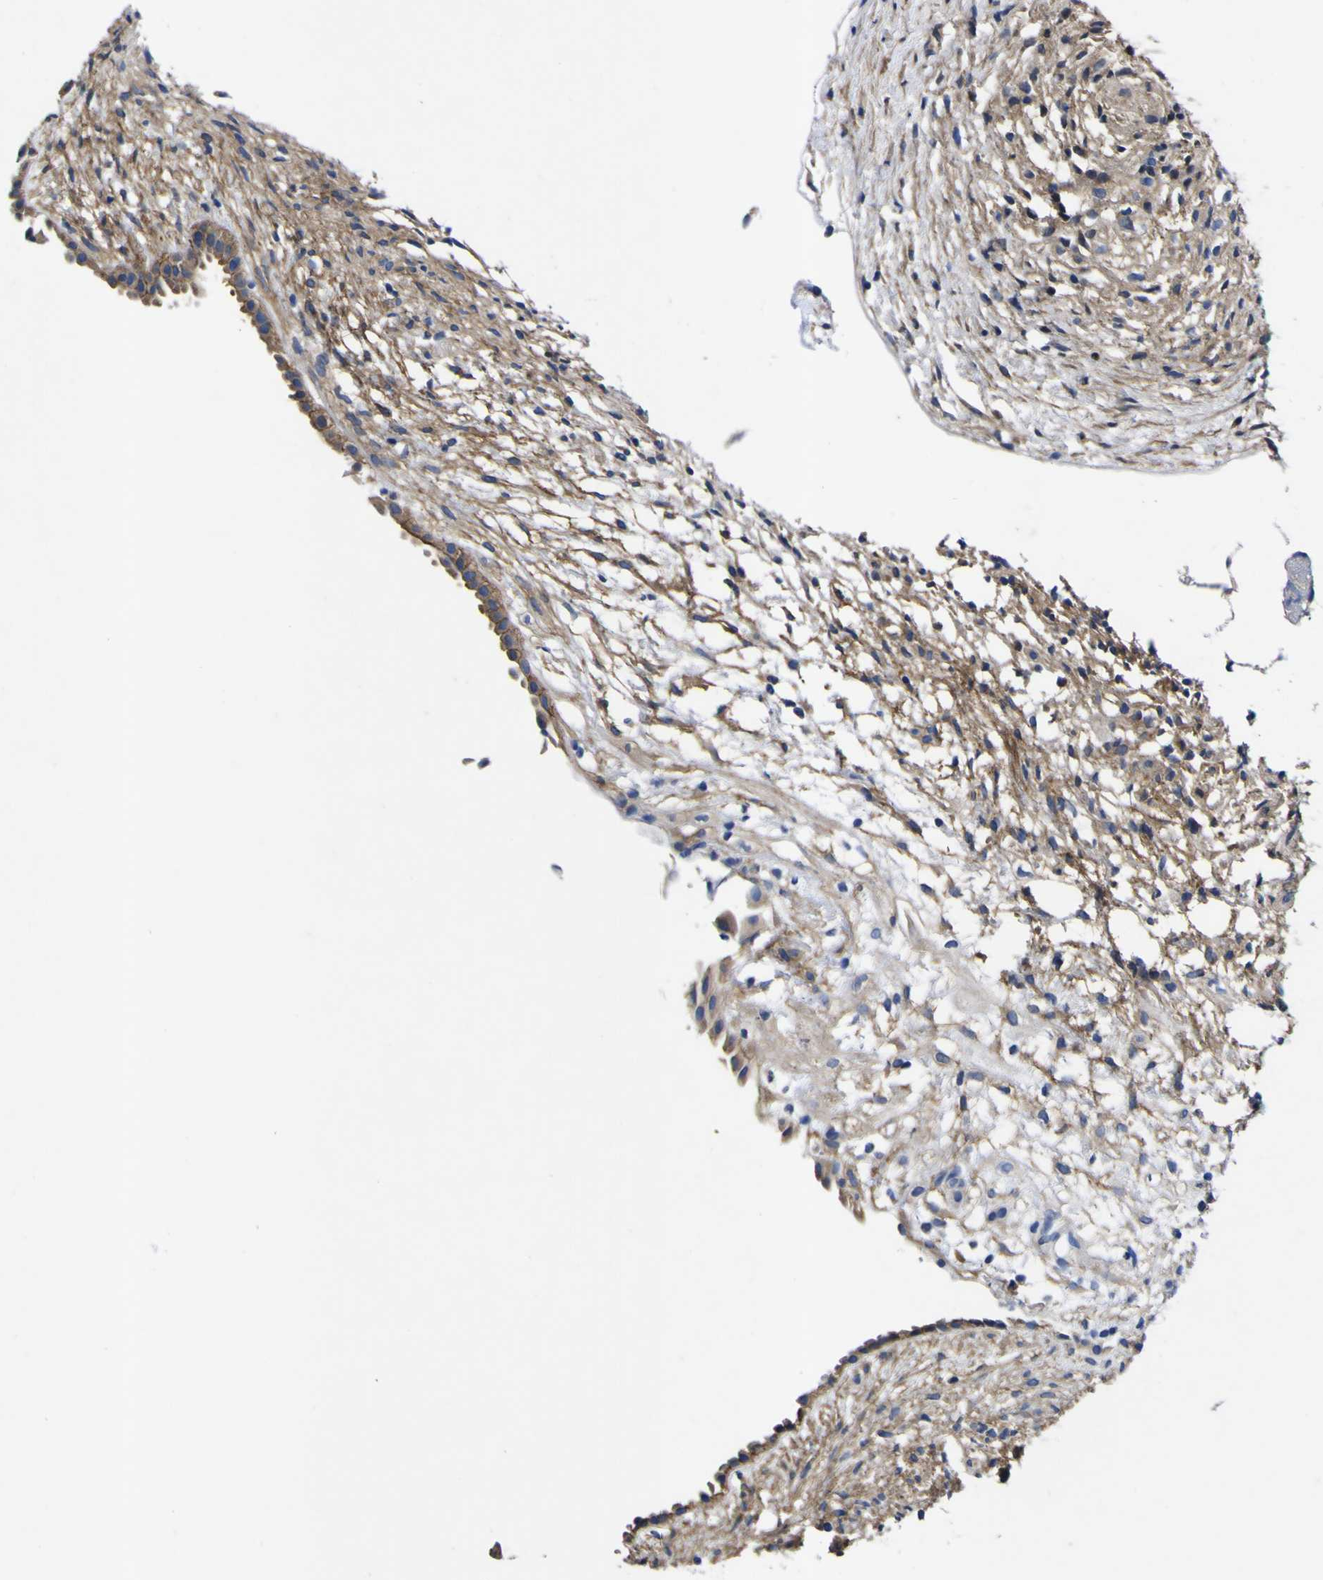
{"staining": {"intensity": "moderate", "quantity": "<25%", "location": "cytoplasmic/membranous"}, "tissue": "ovary", "cell_type": "Ovarian stroma cells", "image_type": "normal", "snomed": [{"axis": "morphology", "description": "Normal tissue, NOS"}, {"axis": "morphology", "description": "Cyst, NOS"}, {"axis": "topography", "description": "Ovary"}], "caption": "Immunohistochemical staining of benign ovary reveals low levels of moderate cytoplasmic/membranous staining in about <25% of ovarian stroma cells.", "gene": "VASN", "patient": {"sex": "female", "age": 18}}